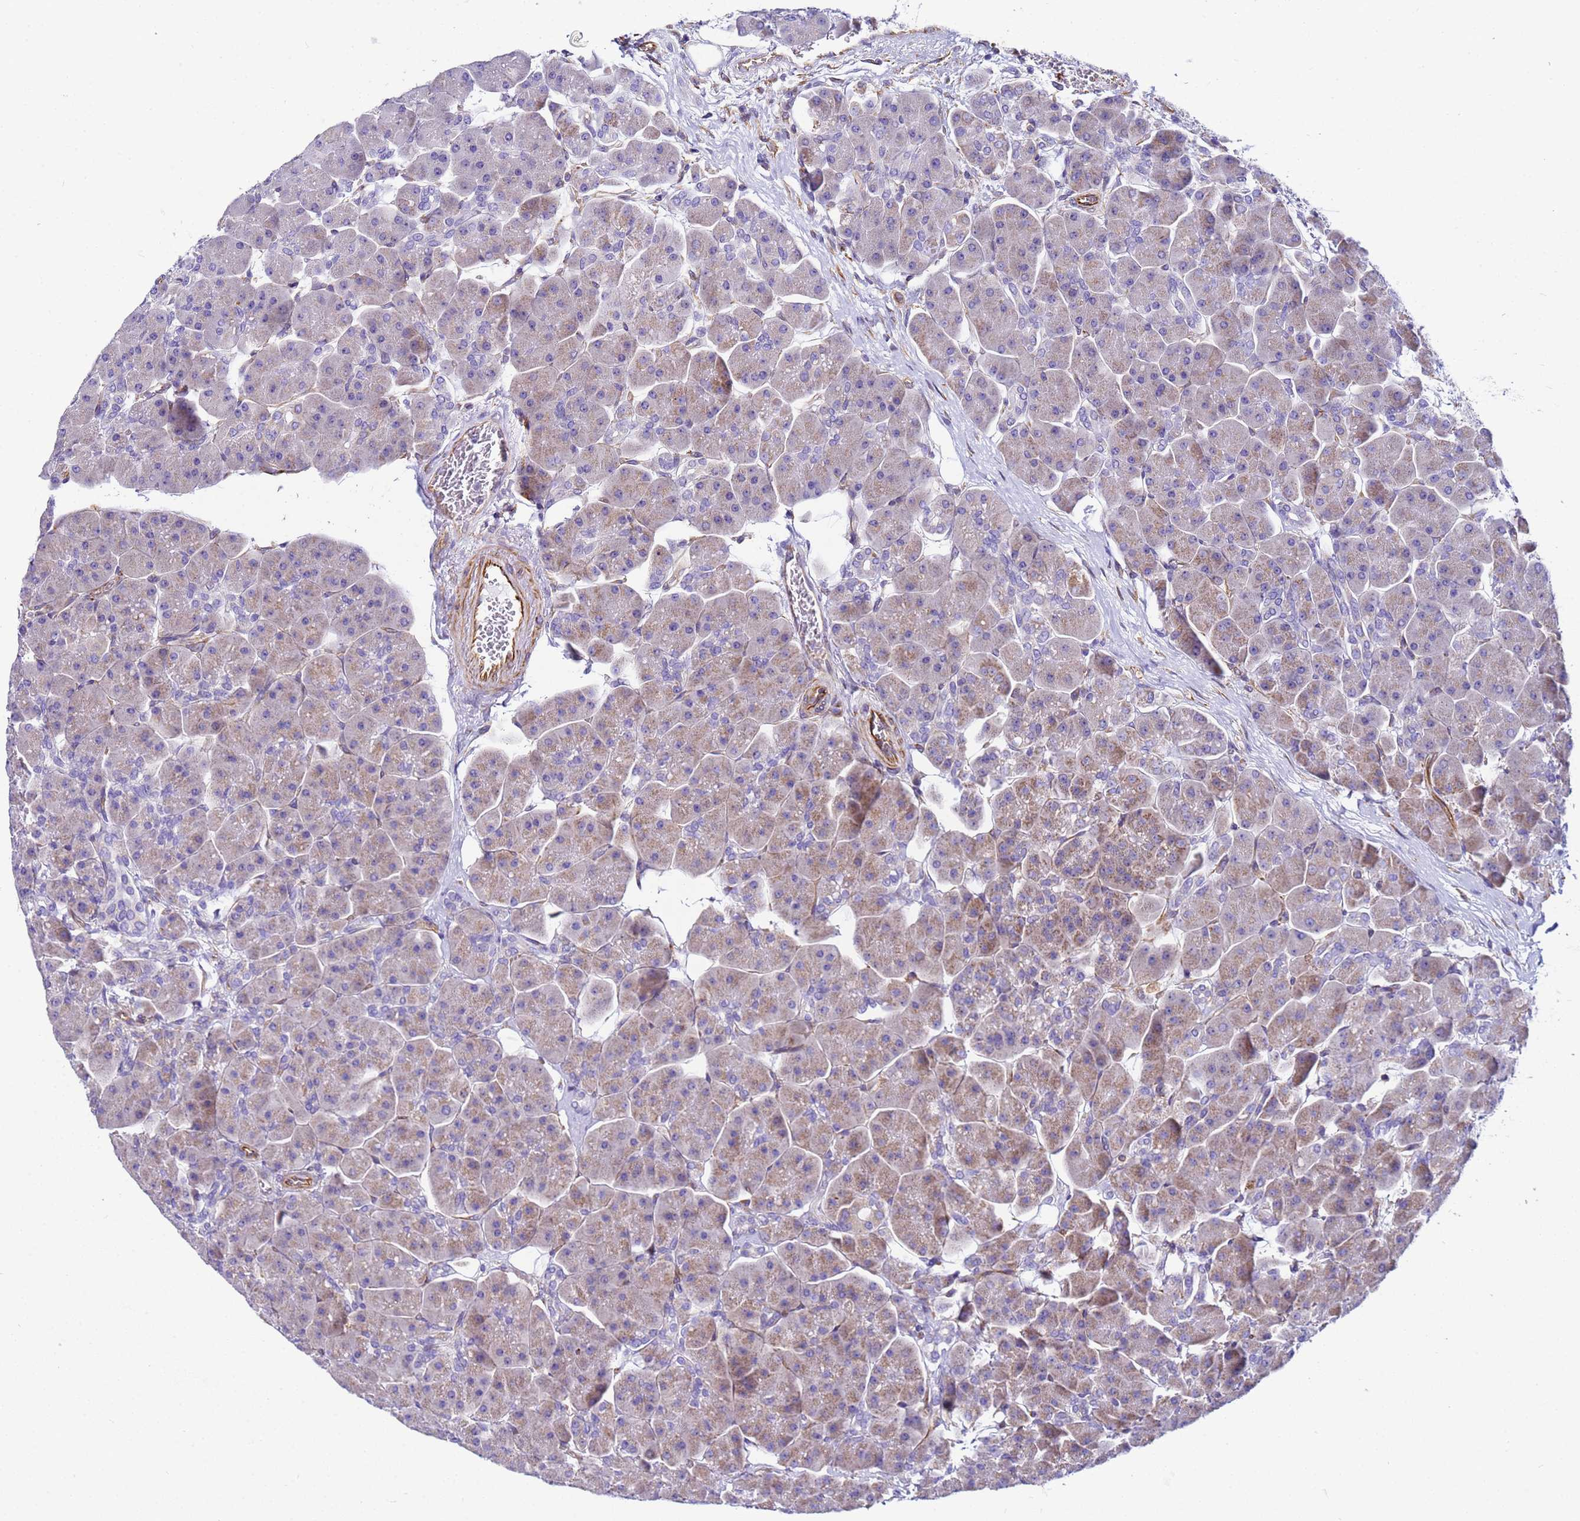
{"staining": {"intensity": "weak", "quantity": "<25%", "location": "cytoplasmic/membranous"}, "tissue": "pancreas", "cell_type": "Exocrine glandular cells", "image_type": "normal", "snomed": [{"axis": "morphology", "description": "Normal tissue, NOS"}, {"axis": "topography", "description": "Pancreas"}], "caption": "Immunohistochemical staining of unremarkable human pancreas demonstrates no significant staining in exocrine glandular cells.", "gene": "UBXN2B", "patient": {"sex": "male", "age": 66}}